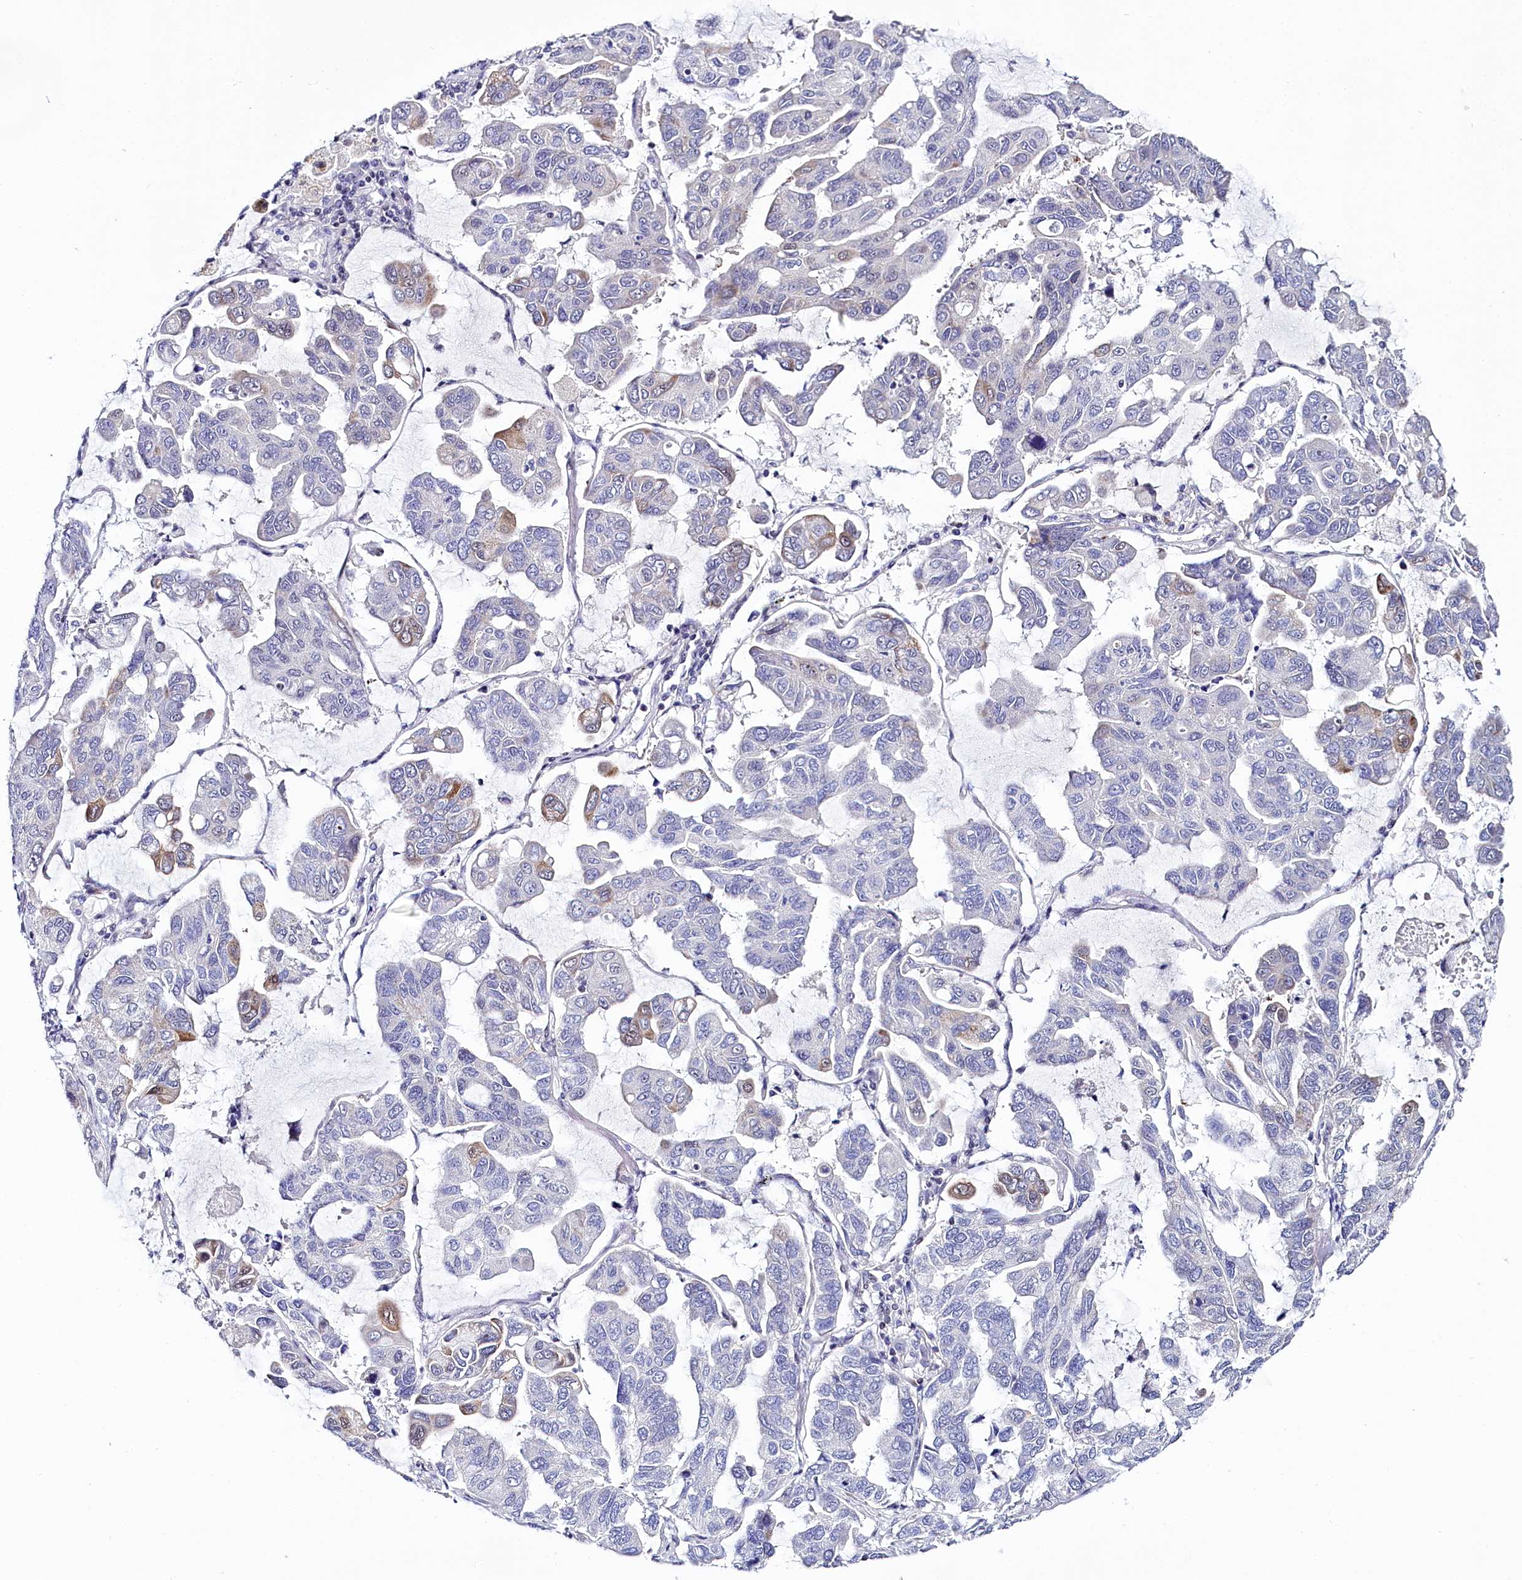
{"staining": {"intensity": "weak", "quantity": "<25%", "location": "cytoplasmic/membranous"}, "tissue": "lung cancer", "cell_type": "Tumor cells", "image_type": "cancer", "snomed": [{"axis": "morphology", "description": "Adenocarcinoma, NOS"}, {"axis": "topography", "description": "Lung"}], "caption": "DAB (3,3'-diaminobenzidine) immunohistochemical staining of adenocarcinoma (lung) exhibits no significant staining in tumor cells.", "gene": "TCOF1", "patient": {"sex": "male", "age": 64}}